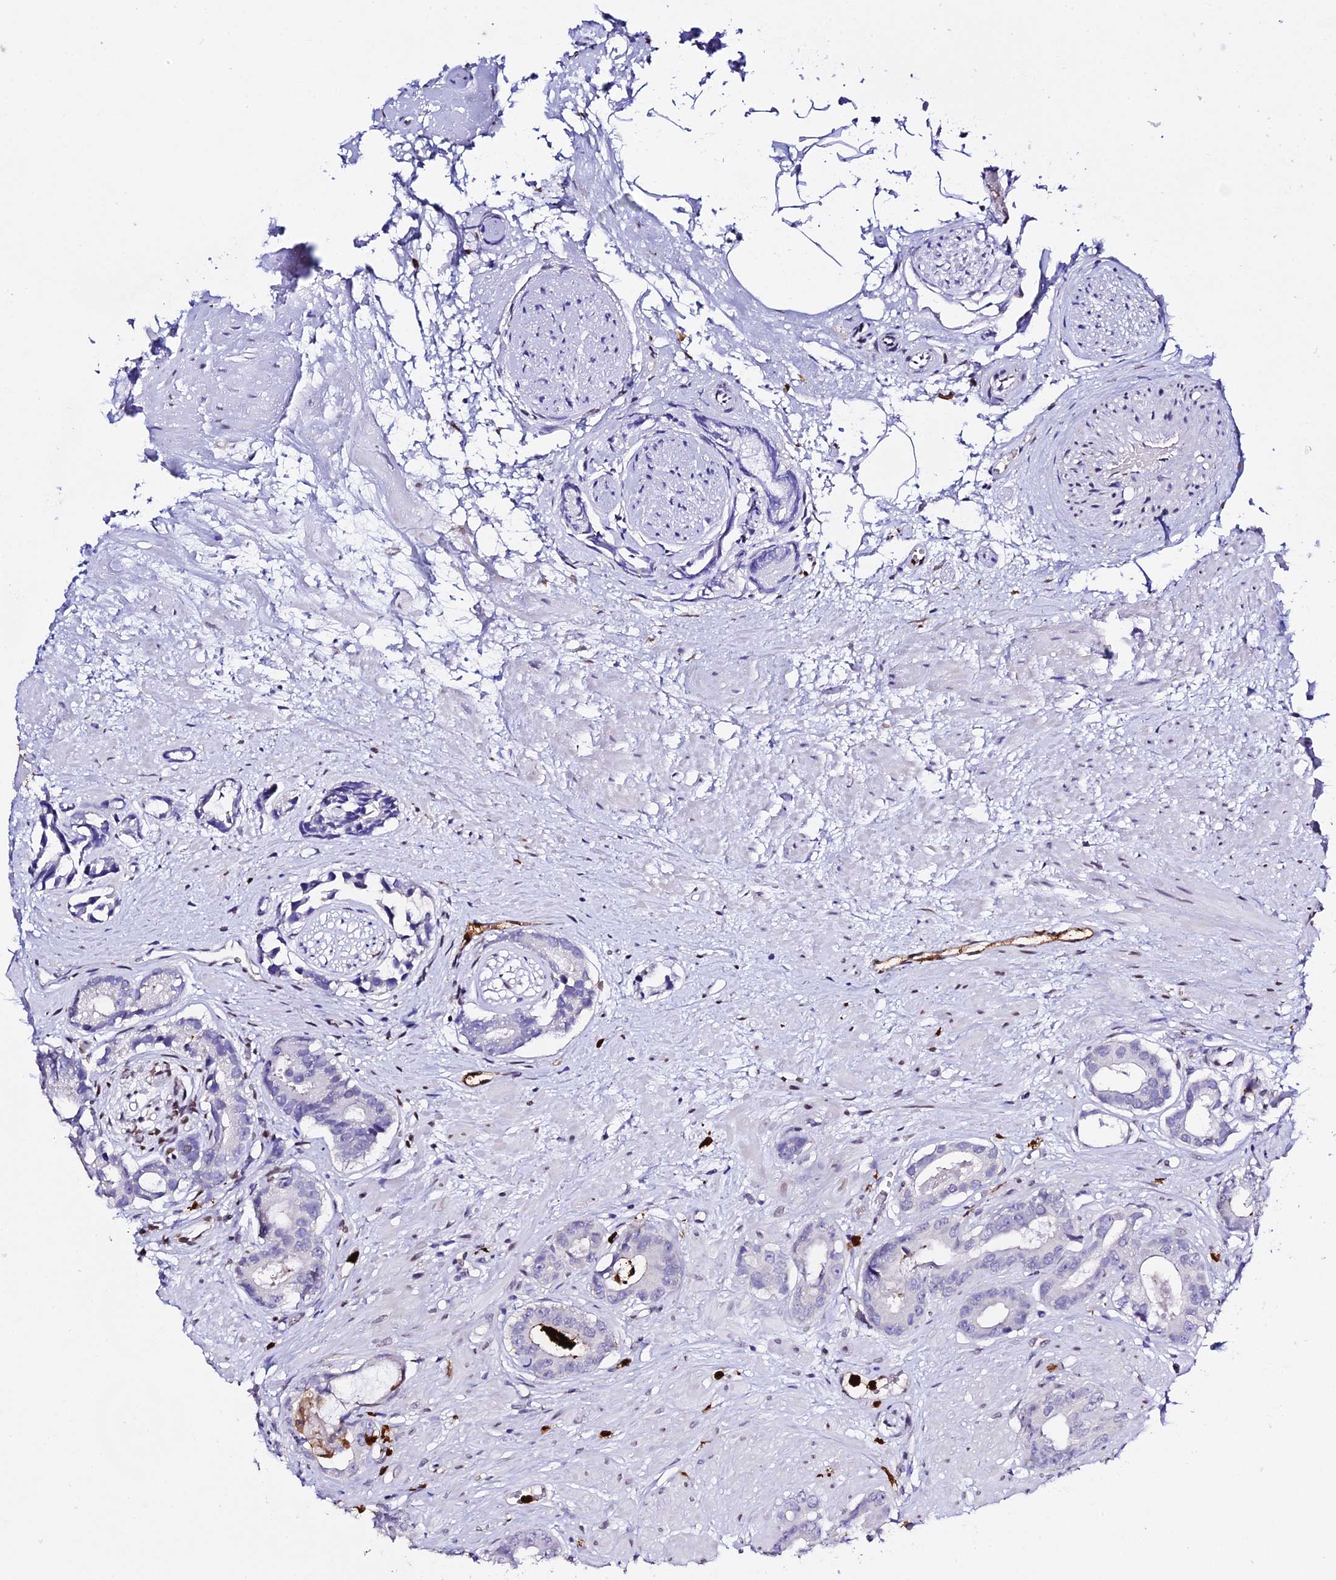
{"staining": {"intensity": "negative", "quantity": "none", "location": "none"}, "tissue": "prostate cancer", "cell_type": "Tumor cells", "image_type": "cancer", "snomed": [{"axis": "morphology", "description": "Adenocarcinoma, Low grade"}, {"axis": "topography", "description": "Prostate"}], "caption": "An immunohistochemistry (IHC) micrograph of prostate cancer (low-grade adenocarcinoma) is shown. There is no staining in tumor cells of prostate cancer (low-grade adenocarcinoma).", "gene": "MCM10", "patient": {"sex": "male", "age": 64}}